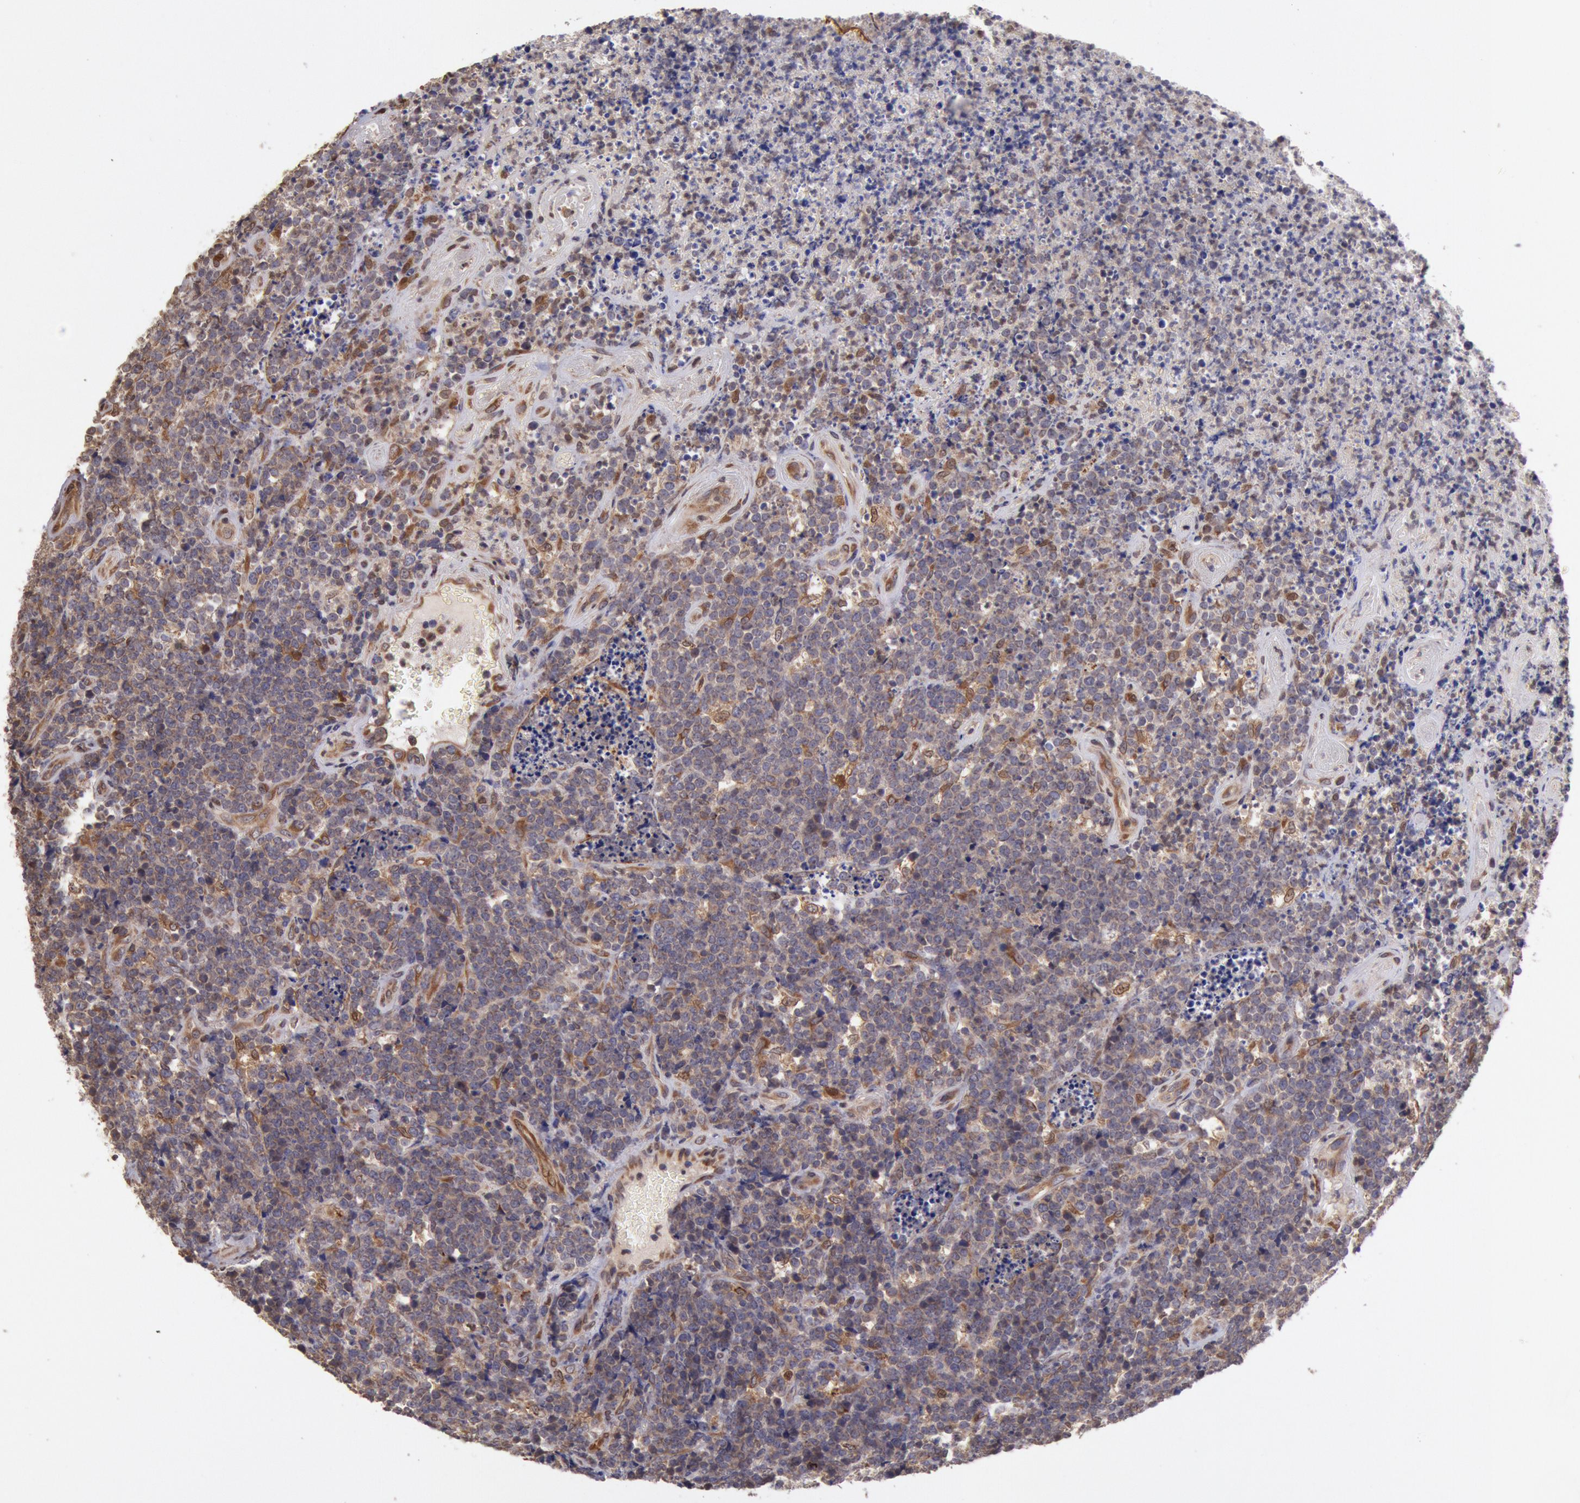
{"staining": {"intensity": "weak", "quantity": ">75%", "location": "cytoplasmic/membranous,nuclear"}, "tissue": "lymphoma", "cell_type": "Tumor cells", "image_type": "cancer", "snomed": [{"axis": "morphology", "description": "Malignant lymphoma, non-Hodgkin's type, High grade"}, {"axis": "topography", "description": "Small intestine"}, {"axis": "topography", "description": "Colon"}], "caption": "Human lymphoma stained with a brown dye shows weak cytoplasmic/membranous and nuclear positive positivity in about >75% of tumor cells.", "gene": "COMT", "patient": {"sex": "male", "age": 8}}